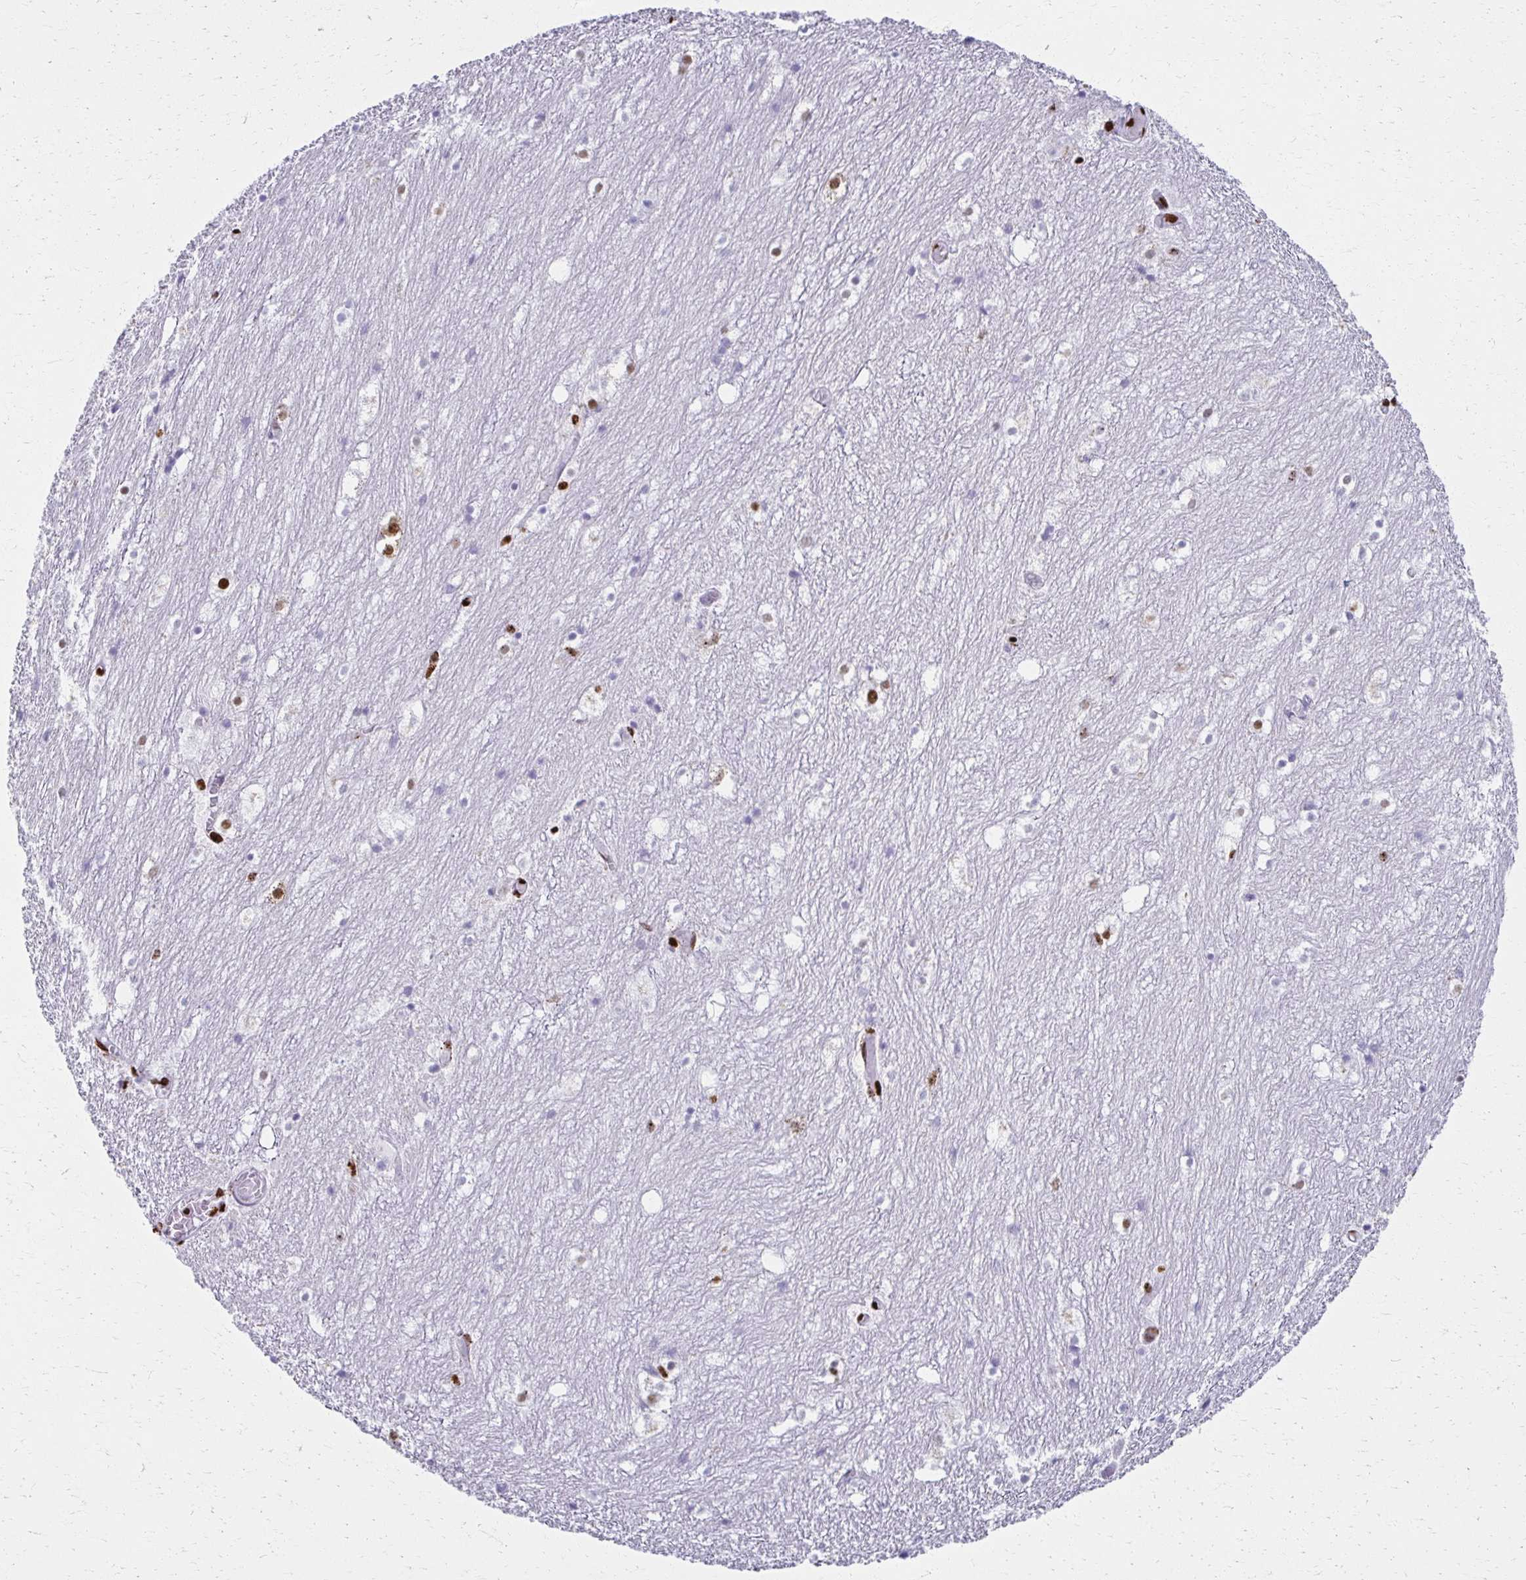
{"staining": {"intensity": "strong", "quantity": "<25%", "location": "nuclear"}, "tissue": "hippocampus", "cell_type": "Glial cells", "image_type": "normal", "snomed": [{"axis": "morphology", "description": "Normal tissue, NOS"}, {"axis": "topography", "description": "Hippocampus"}], "caption": "The histopathology image demonstrates immunohistochemical staining of benign hippocampus. There is strong nuclear positivity is appreciated in about <25% of glial cells.", "gene": "NONO", "patient": {"sex": "female", "age": 52}}